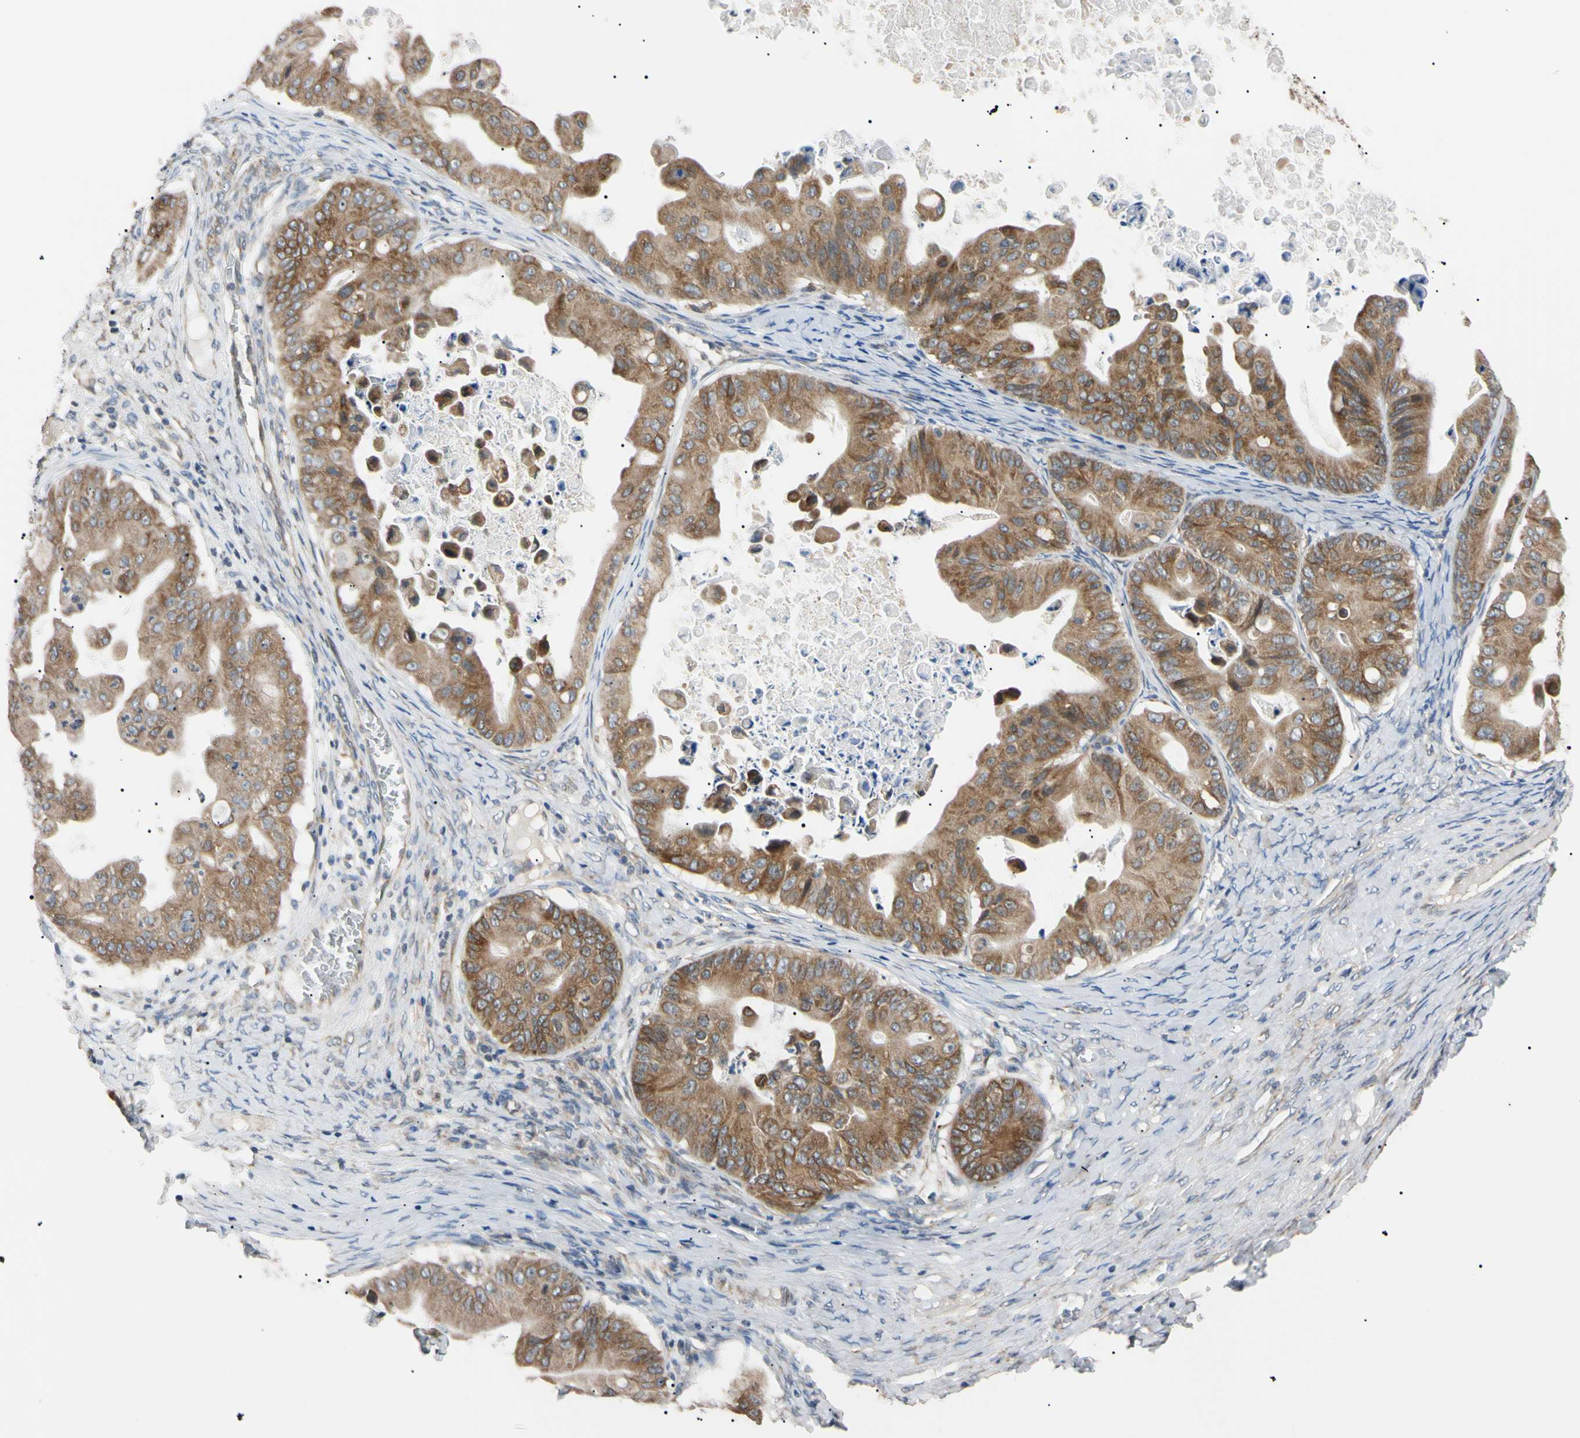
{"staining": {"intensity": "moderate", "quantity": ">75%", "location": "cytoplasmic/membranous"}, "tissue": "ovarian cancer", "cell_type": "Tumor cells", "image_type": "cancer", "snomed": [{"axis": "morphology", "description": "Cystadenocarcinoma, mucinous, NOS"}, {"axis": "topography", "description": "Ovary"}], "caption": "Immunohistochemical staining of human mucinous cystadenocarcinoma (ovarian) demonstrates moderate cytoplasmic/membranous protein expression in approximately >75% of tumor cells.", "gene": "VAPA", "patient": {"sex": "female", "age": 37}}